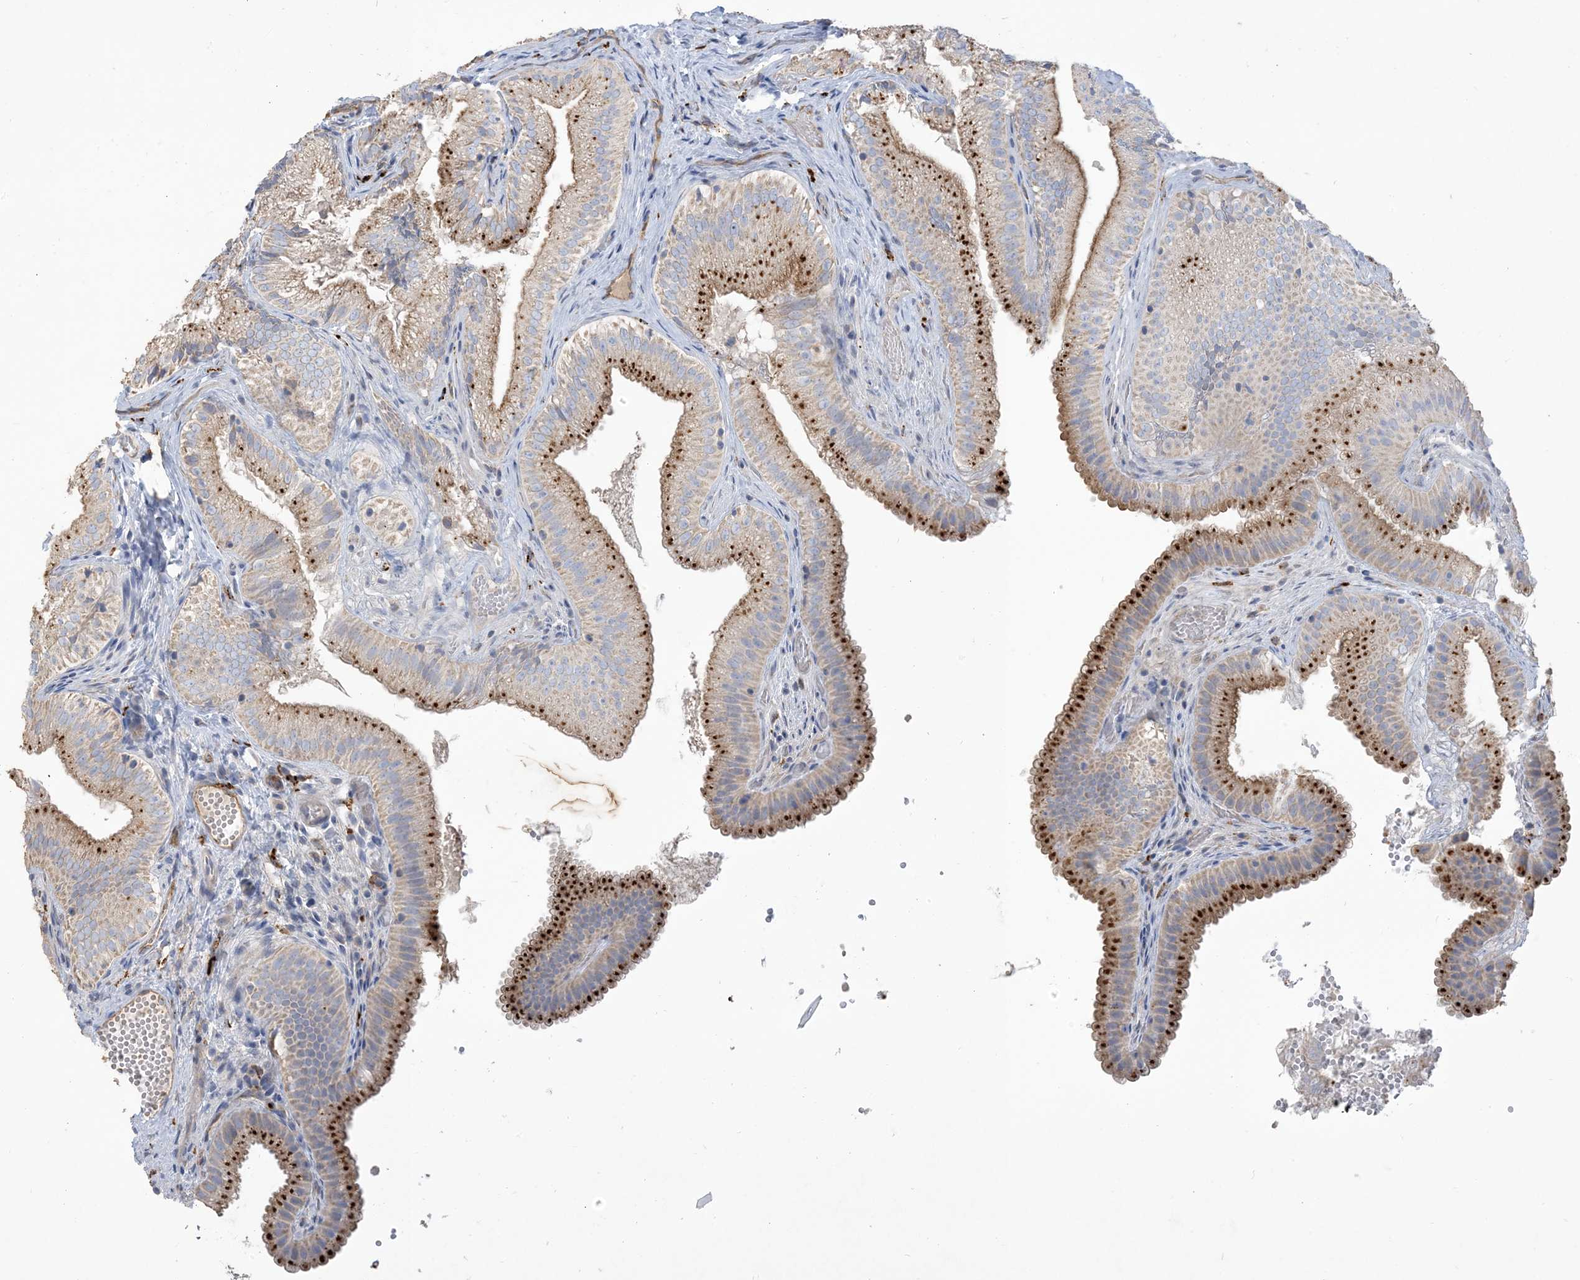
{"staining": {"intensity": "moderate", "quantity": ">75%", "location": "cytoplasmic/membranous"}, "tissue": "gallbladder", "cell_type": "Glandular cells", "image_type": "normal", "snomed": [{"axis": "morphology", "description": "Normal tissue, NOS"}, {"axis": "topography", "description": "Gallbladder"}], "caption": "Immunohistochemistry (IHC) staining of benign gallbladder, which reveals medium levels of moderate cytoplasmic/membranous staining in approximately >75% of glandular cells indicating moderate cytoplasmic/membranous protein expression. The staining was performed using DAB (brown) for protein detection and nuclei were counterstained in hematoxylin (blue).", "gene": "PEAR1", "patient": {"sex": "female", "age": 30}}